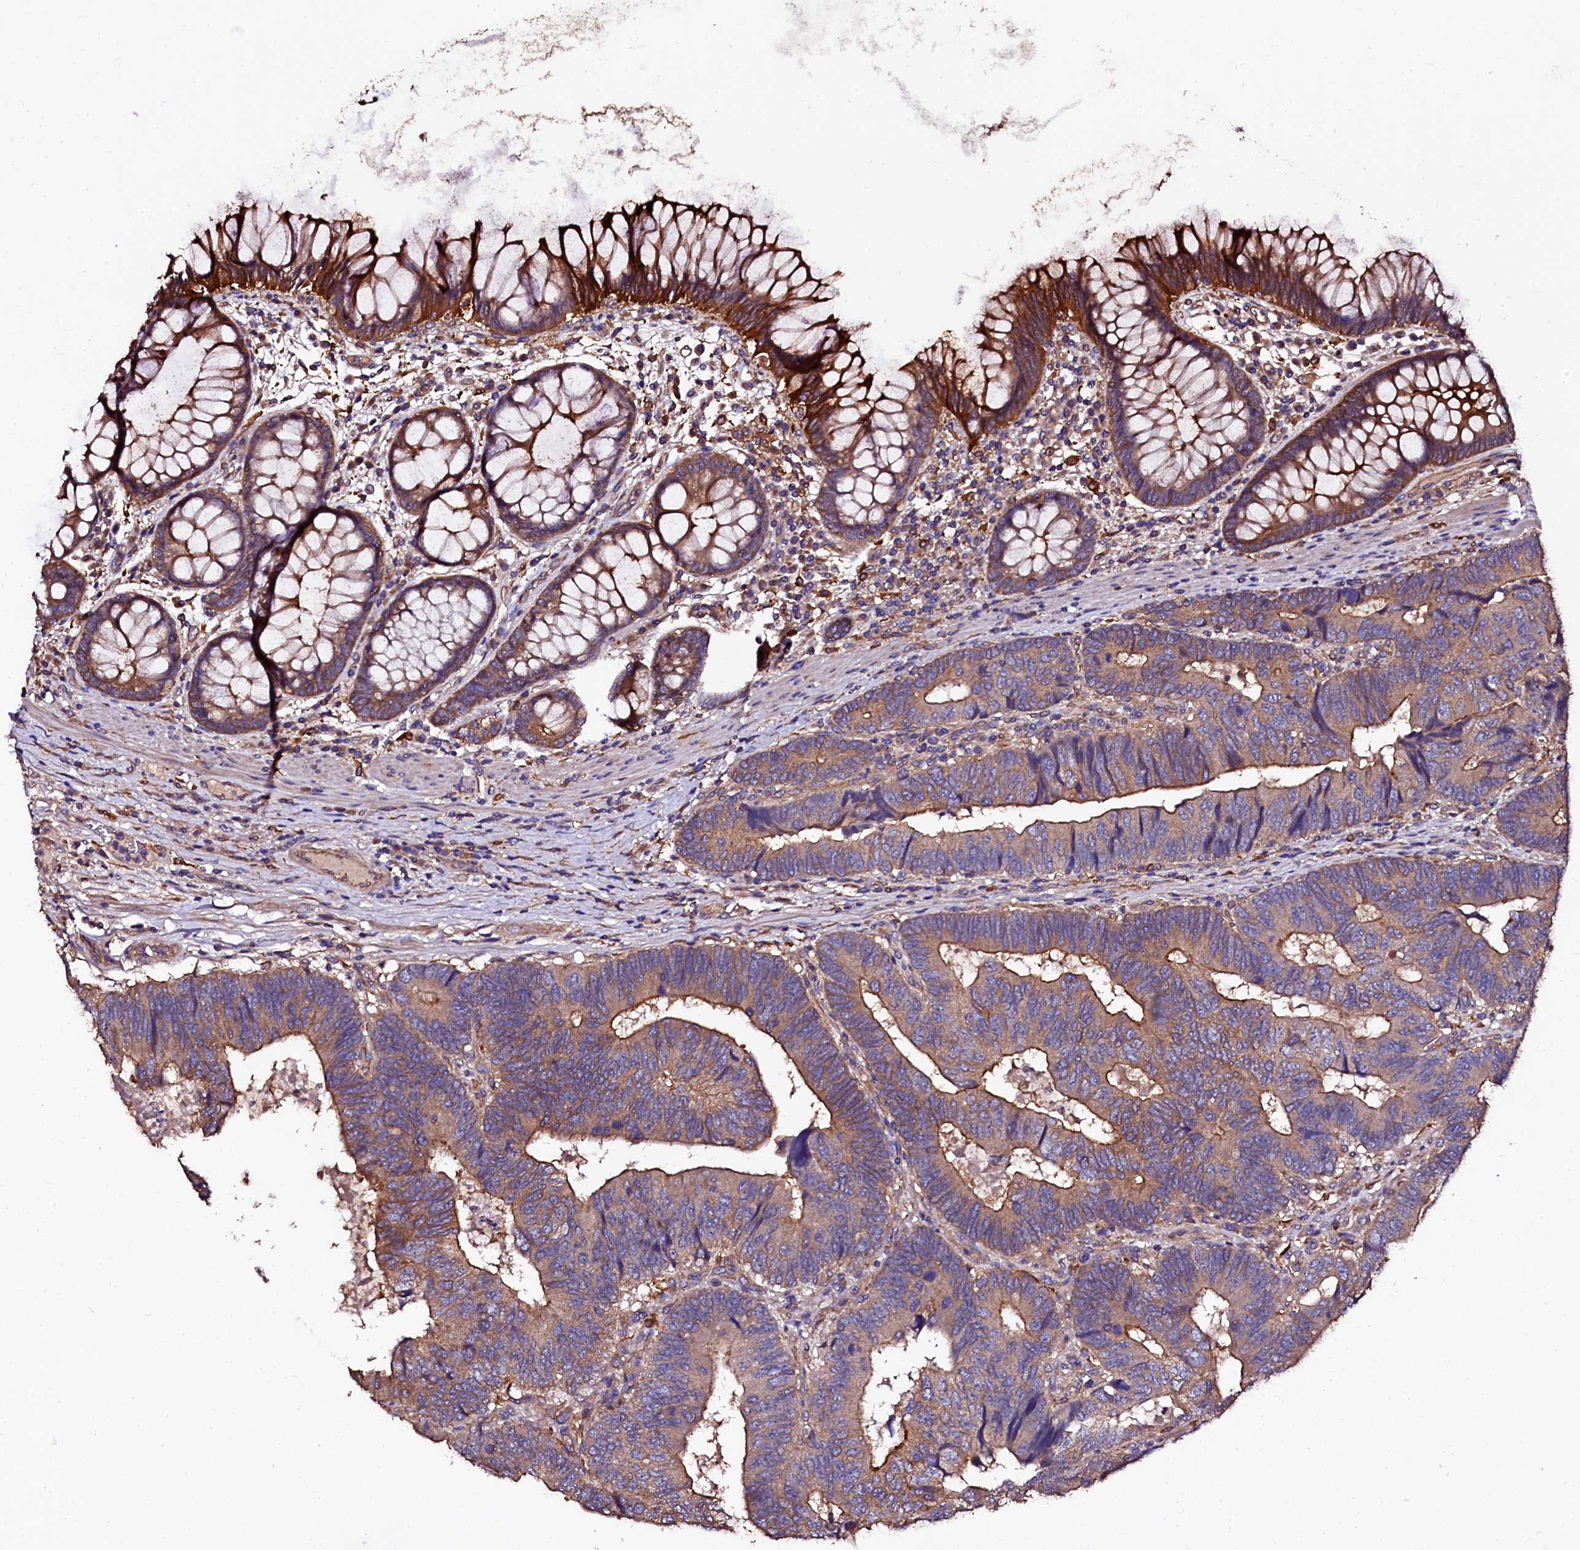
{"staining": {"intensity": "moderate", "quantity": ">75%", "location": "cytoplasmic/membranous"}, "tissue": "colorectal cancer", "cell_type": "Tumor cells", "image_type": "cancer", "snomed": [{"axis": "morphology", "description": "Adenocarcinoma, NOS"}, {"axis": "topography", "description": "Colon"}], "caption": "Colorectal cancer (adenocarcinoma) stained with DAB immunohistochemistry (IHC) demonstrates medium levels of moderate cytoplasmic/membranous positivity in about >75% of tumor cells. (IHC, brightfield microscopy, high magnification).", "gene": "APPL2", "patient": {"sex": "female", "age": 67}}